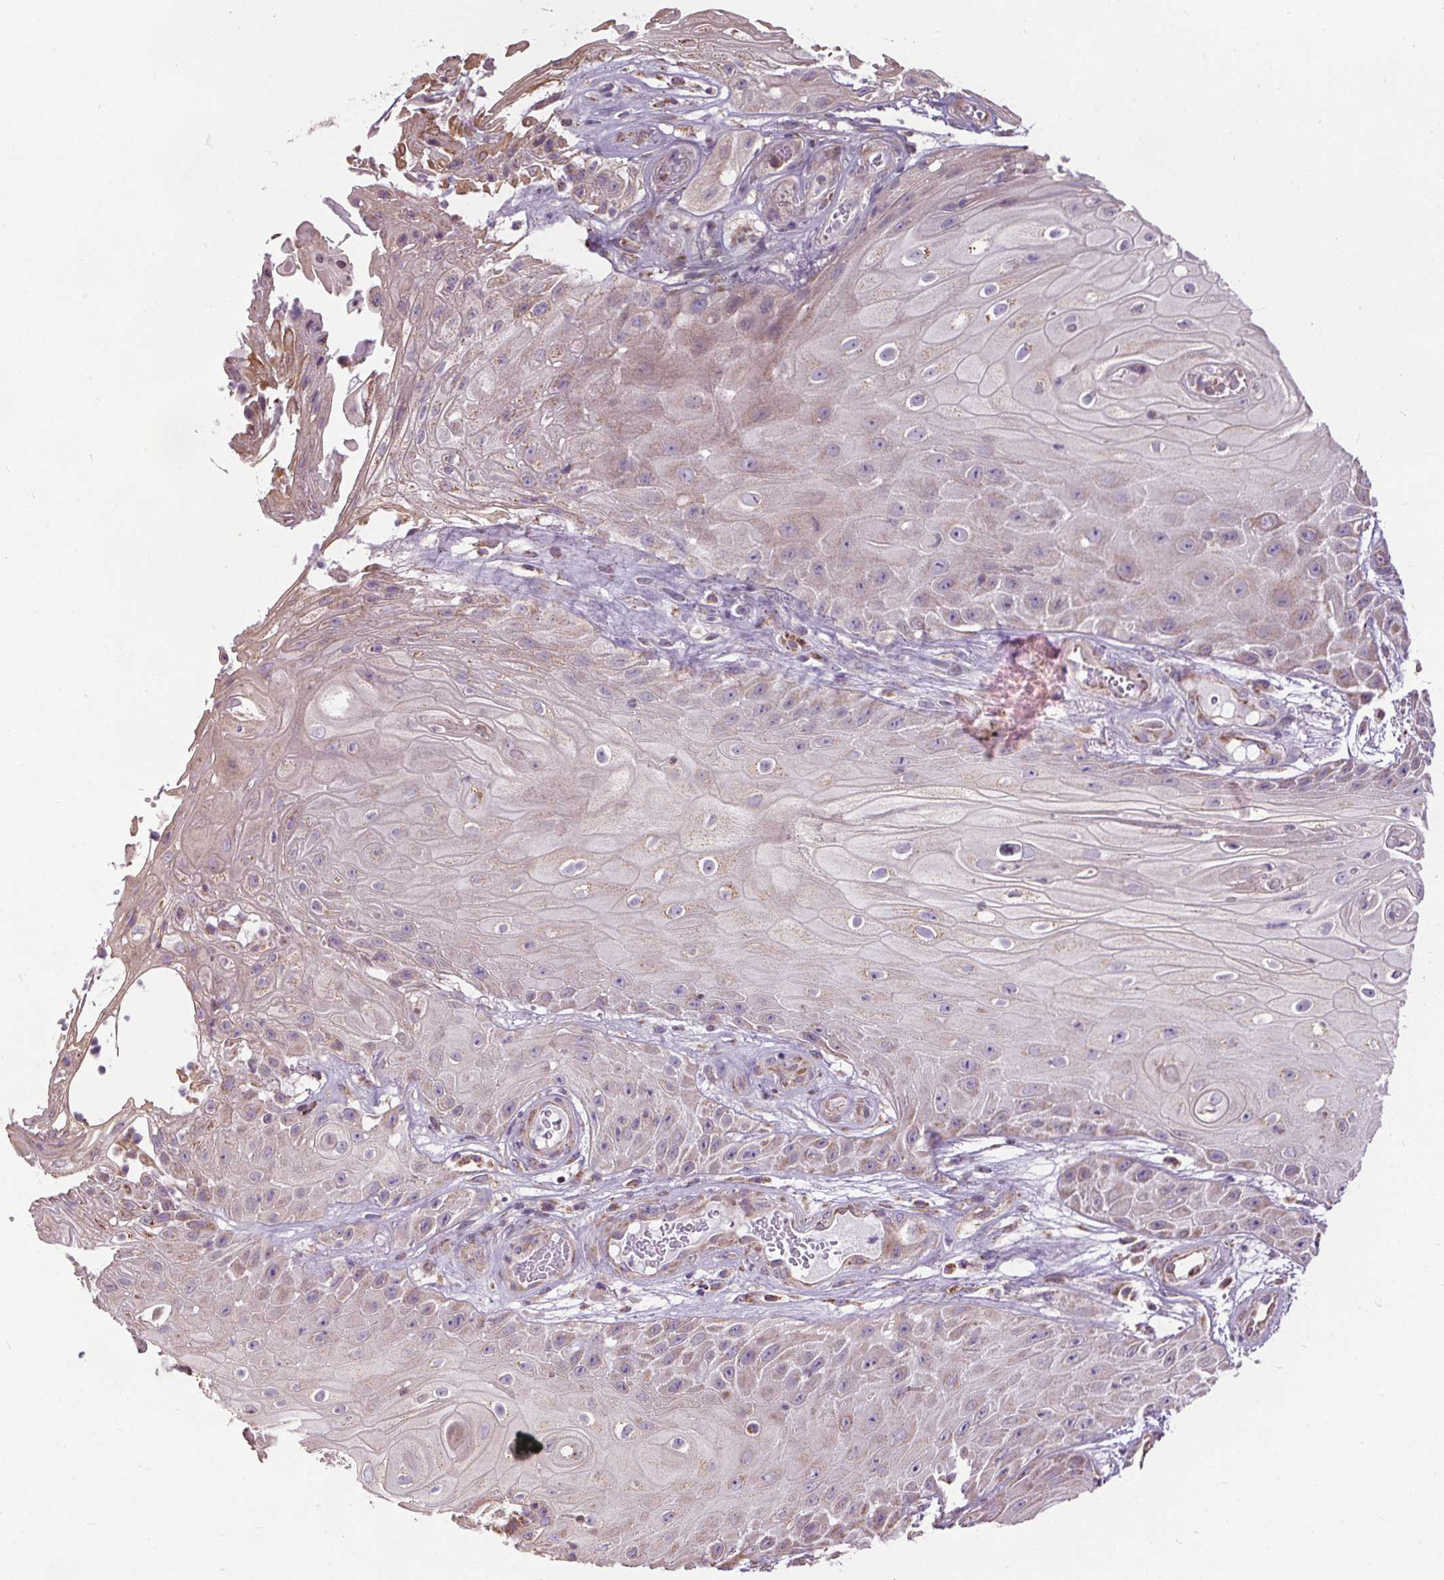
{"staining": {"intensity": "negative", "quantity": "none", "location": "none"}, "tissue": "skin cancer", "cell_type": "Tumor cells", "image_type": "cancer", "snomed": [{"axis": "morphology", "description": "Squamous cell carcinoma, NOS"}, {"axis": "topography", "description": "Skin"}], "caption": "High power microscopy image of an immunohistochemistry histopathology image of skin squamous cell carcinoma, revealing no significant expression in tumor cells.", "gene": "ZNF548", "patient": {"sex": "male", "age": 62}}